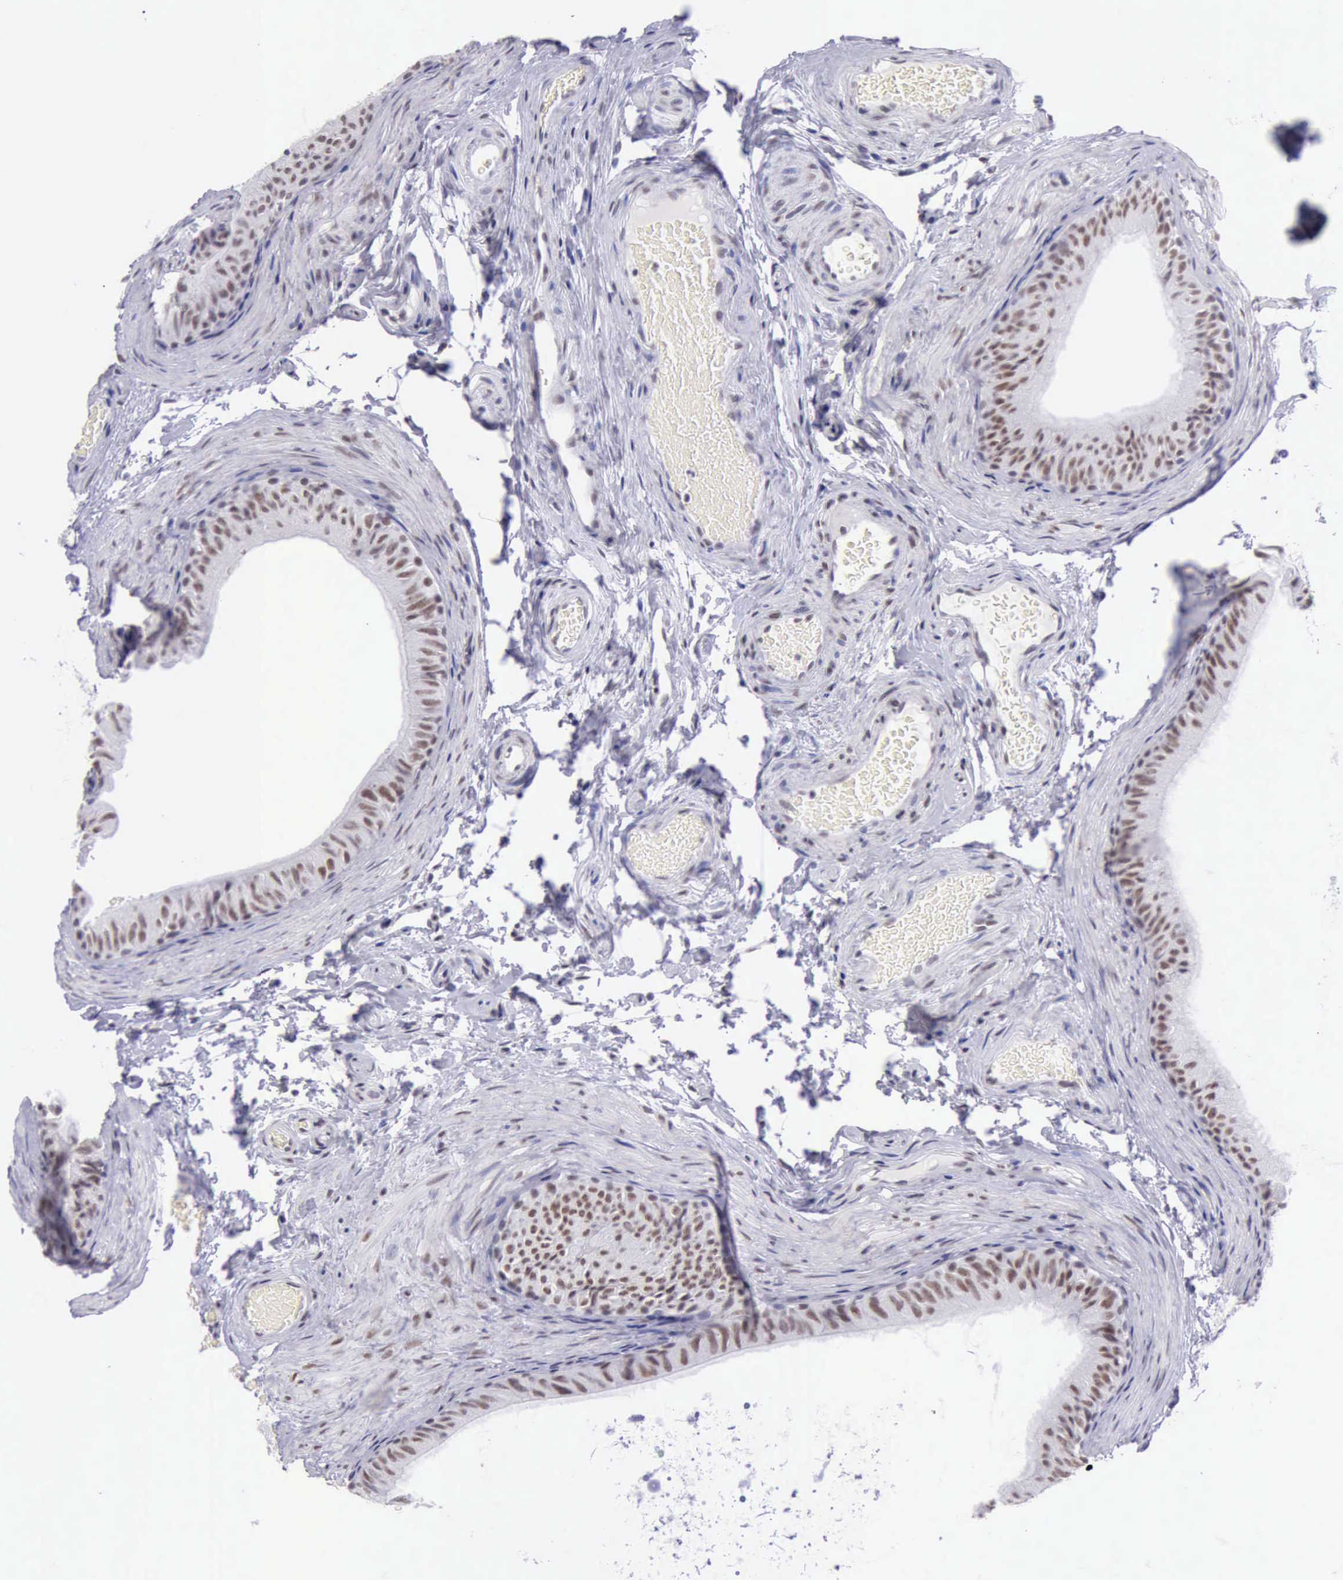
{"staining": {"intensity": "weak", "quantity": ">75%", "location": "nuclear"}, "tissue": "epididymis", "cell_type": "Glandular cells", "image_type": "normal", "snomed": [{"axis": "morphology", "description": "Normal tissue, NOS"}, {"axis": "topography", "description": "Testis"}, {"axis": "topography", "description": "Epididymis"}], "caption": "IHC image of benign epididymis: human epididymis stained using immunohistochemistry (IHC) shows low levels of weak protein expression localized specifically in the nuclear of glandular cells, appearing as a nuclear brown color.", "gene": "EP300", "patient": {"sex": "male", "age": 36}}